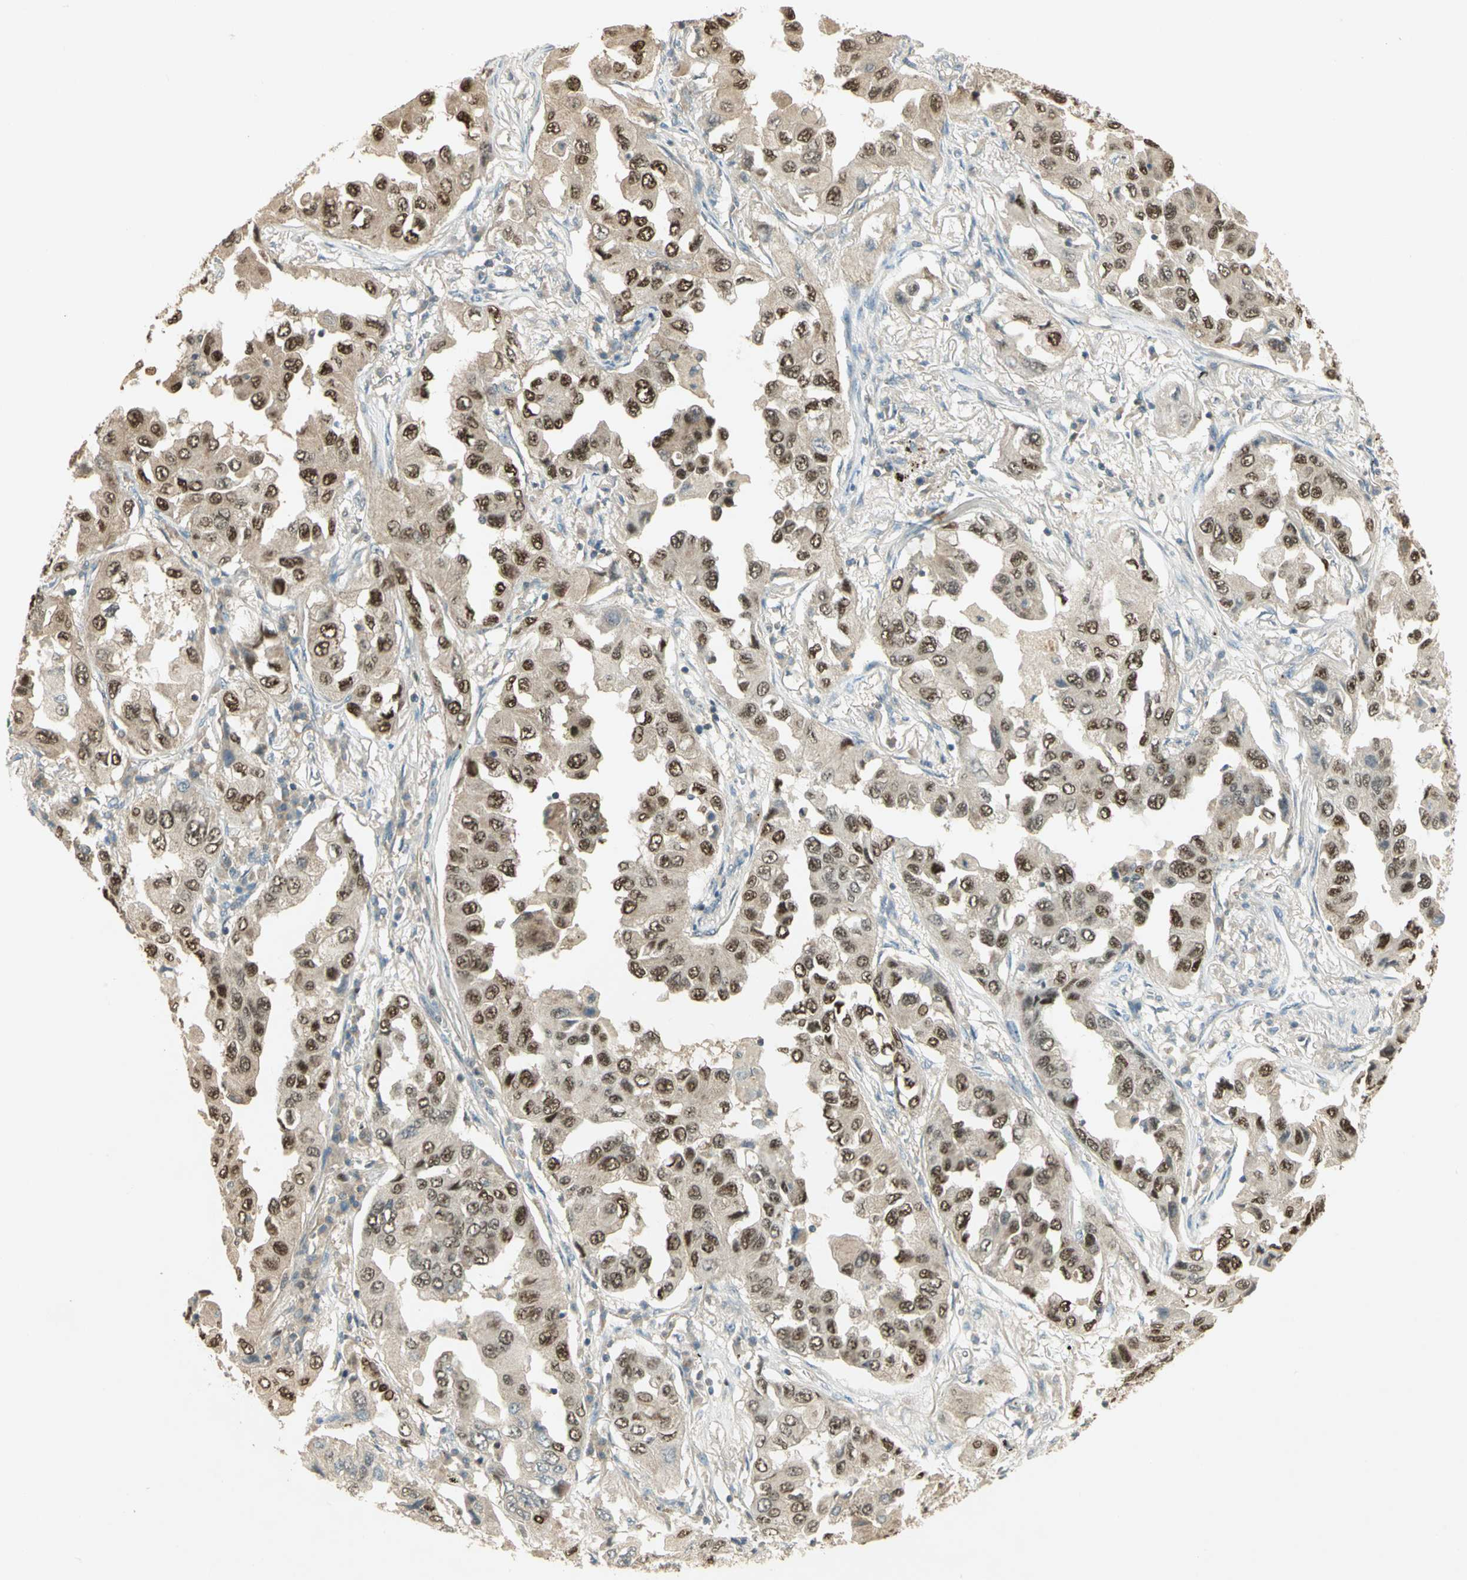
{"staining": {"intensity": "strong", "quantity": ">75%", "location": "nuclear"}, "tissue": "lung cancer", "cell_type": "Tumor cells", "image_type": "cancer", "snomed": [{"axis": "morphology", "description": "Adenocarcinoma, NOS"}, {"axis": "topography", "description": "Lung"}], "caption": "Immunohistochemistry (IHC) micrograph of human adenocarcinoma (lung) stained for a protein (brown), which shows high levels of strong nuclear staining in approximately >75% of tumor cells.", "gene": "BIRC2", "patient": {"sex": "female", "age": 65}}